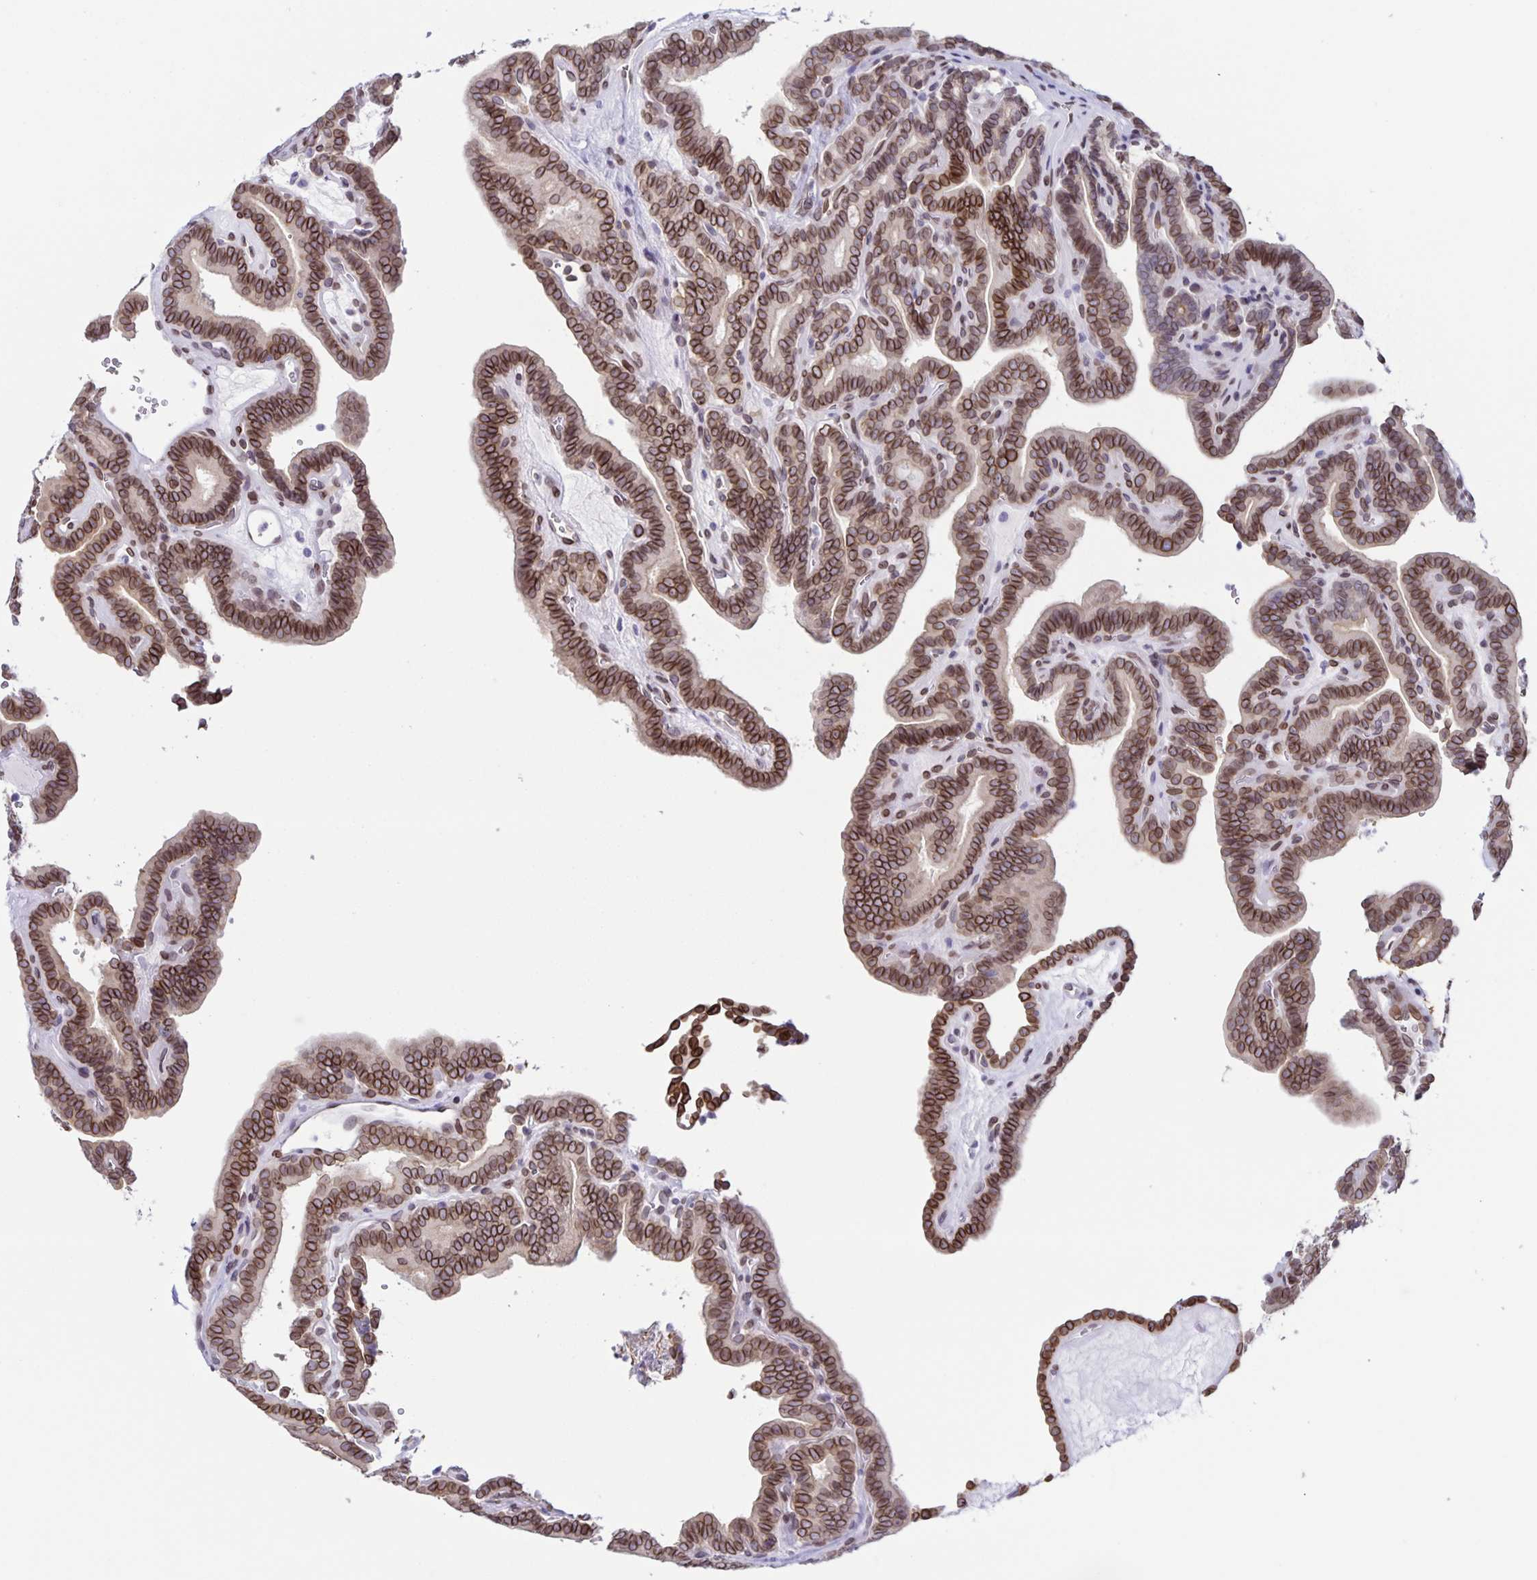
{"staining": {"intensity": "strong", "quantity": ">75%", "location": "cytoplasmic/membranous,nuclear"}, "tissue": "thyroid cancer", "cell_type": "Tumor cells", "image_type": "cancer", "snomed": [{"axis": "morphology", "description": "Papillary adenocarcinoma, NOS"}, {"axis": "topography", "description": "Thyroid gland"}], "caption": "Human papillary adenocarcinoma (thyroid) stained for a protein (brown) exhibits strong cytoplasmic/membranous and nuclear positive positivity in approximately >75% of tumor cells.", "gene": "SYNE2", "patient": {"sex": "female", "age": 21}}